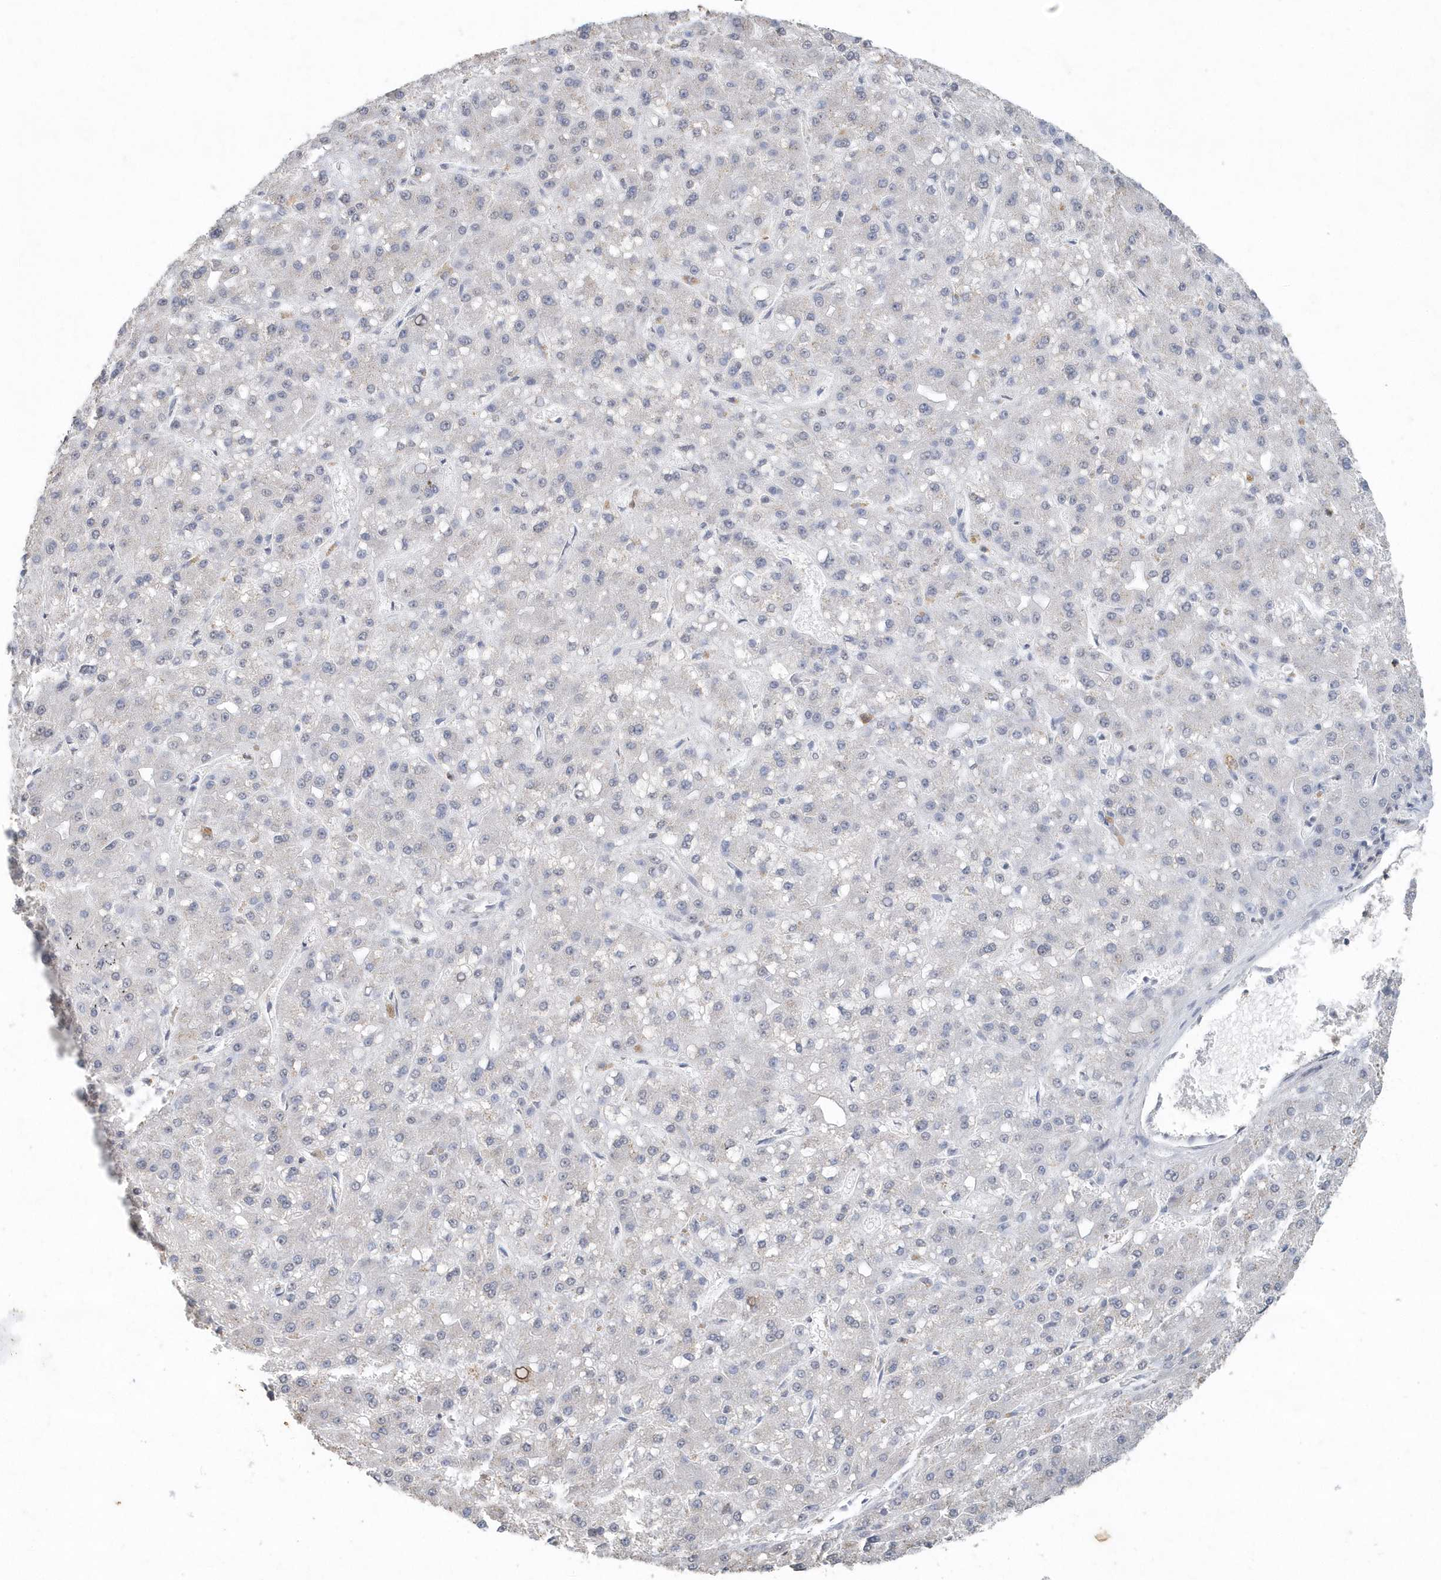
{"staining": {"intensity": "weak", "quantity": "<25%", "location": "cytoplasmic/membranous"}, "tissue": "liver cancer", "cell_type": "Tumor cells", "image_type": "cancer", "snomed": [{"axis": "morphology", "description": "Carcinoma, Hepatocellular, NOS"}, {"axis": "topography", "description": "Liver"}], "caption": "Micrograph shows no significant protein staining in tumor cells of liver cancer (hepatocellular carcinoma).", "gene": "PDCD1", "patient": {"sex": "male", "age": 67}}